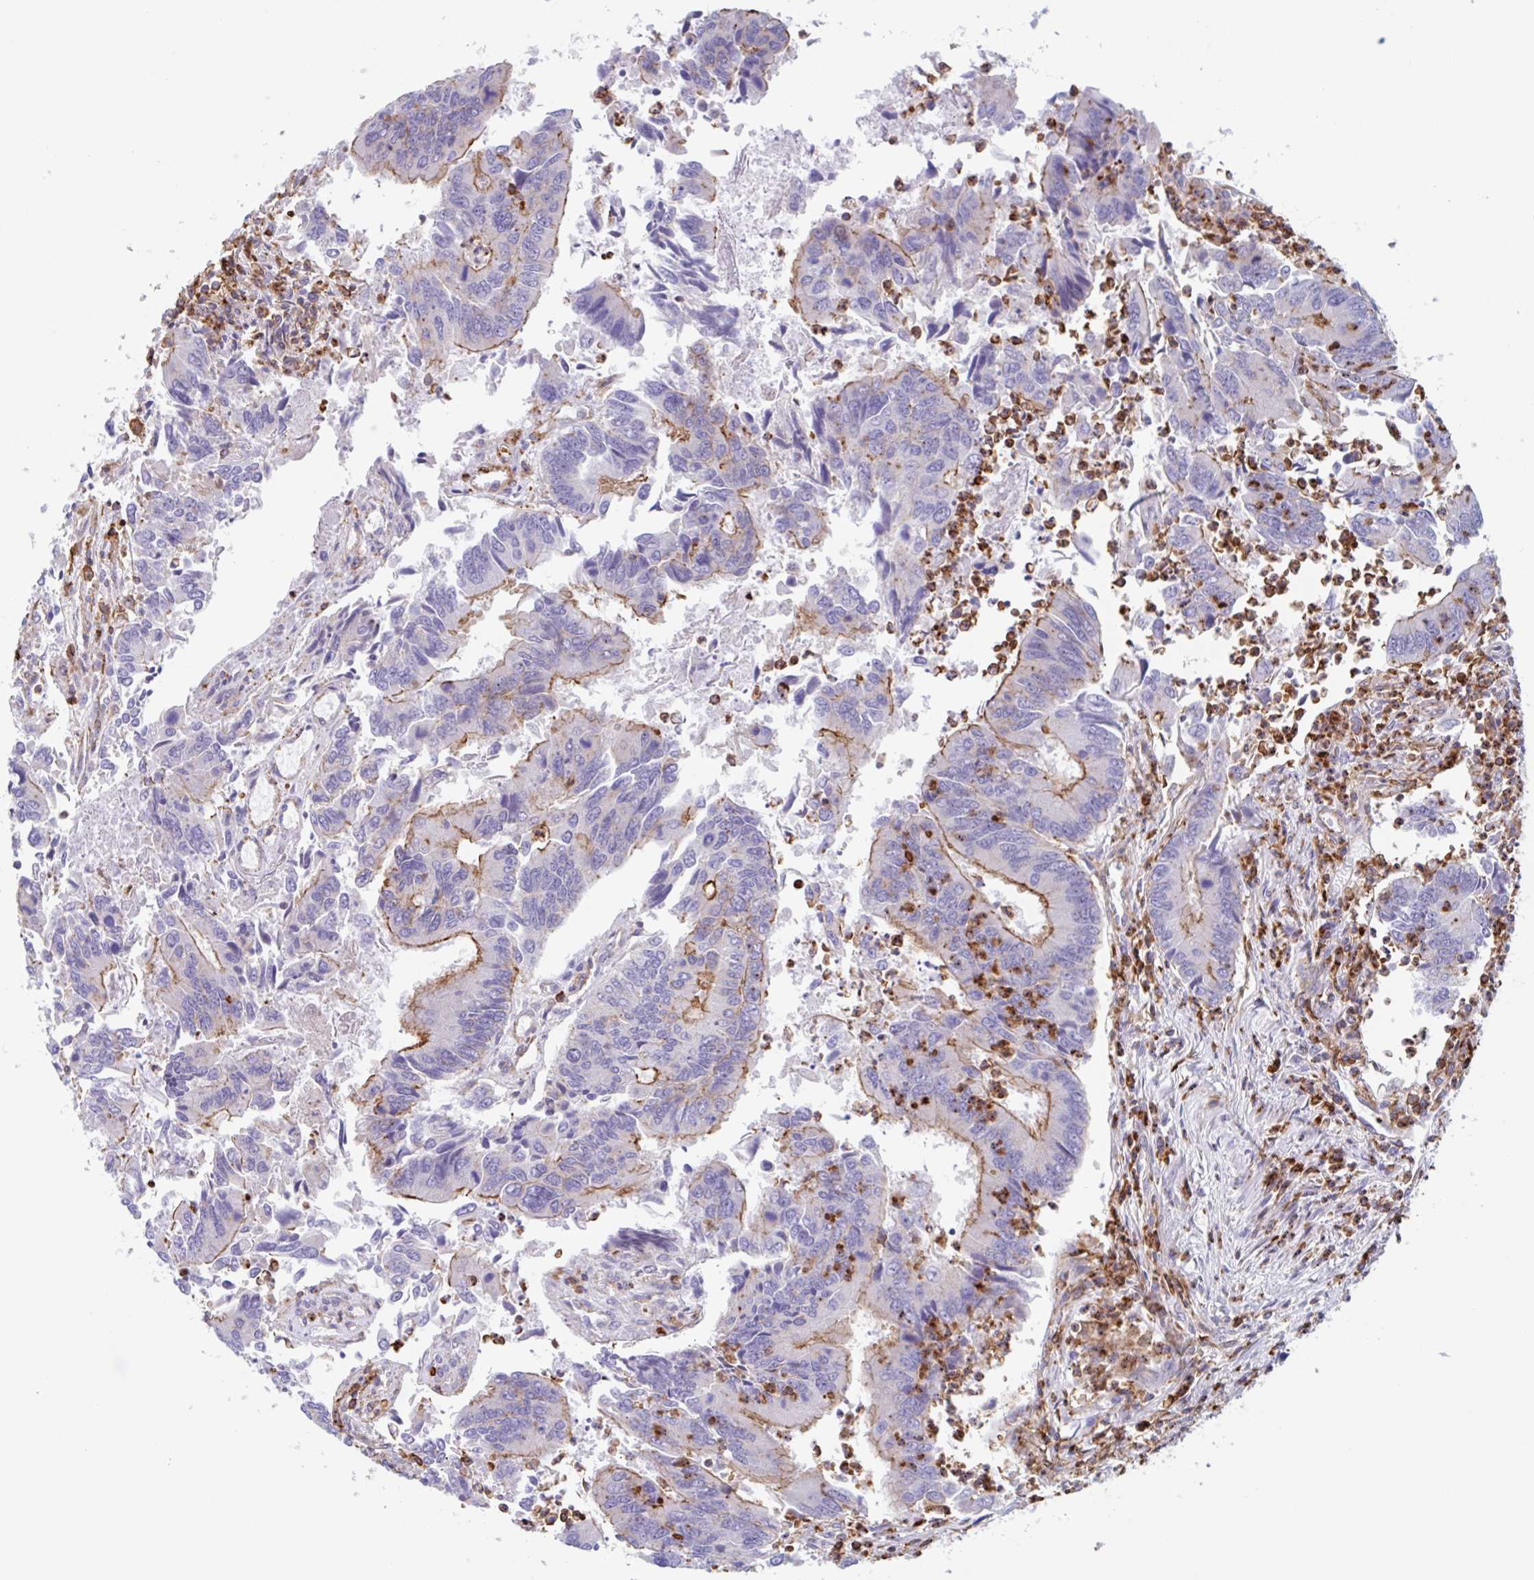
{"staining": {"intensity": "moderate", "quantity": "25%-75%", "location": "cytoplasmic/membranous"}, "tissue": "colorectal cancer", "cell_type": "Tumor cells", "image_type": "cancer", "snomed": [{"axis": "morphology", "description": "Adenocarcinoma, NOS"}, {"axis": "topography", "description": "Colon"}], "caption": "Protein expression analysis of colorectal adenocarcinoma reveals moderate cytoplasmic/membranous expression in about 25%-75% of tumor cells.", "gene": "EFHD1", "patient": {"sex": "female", "age": 67}}